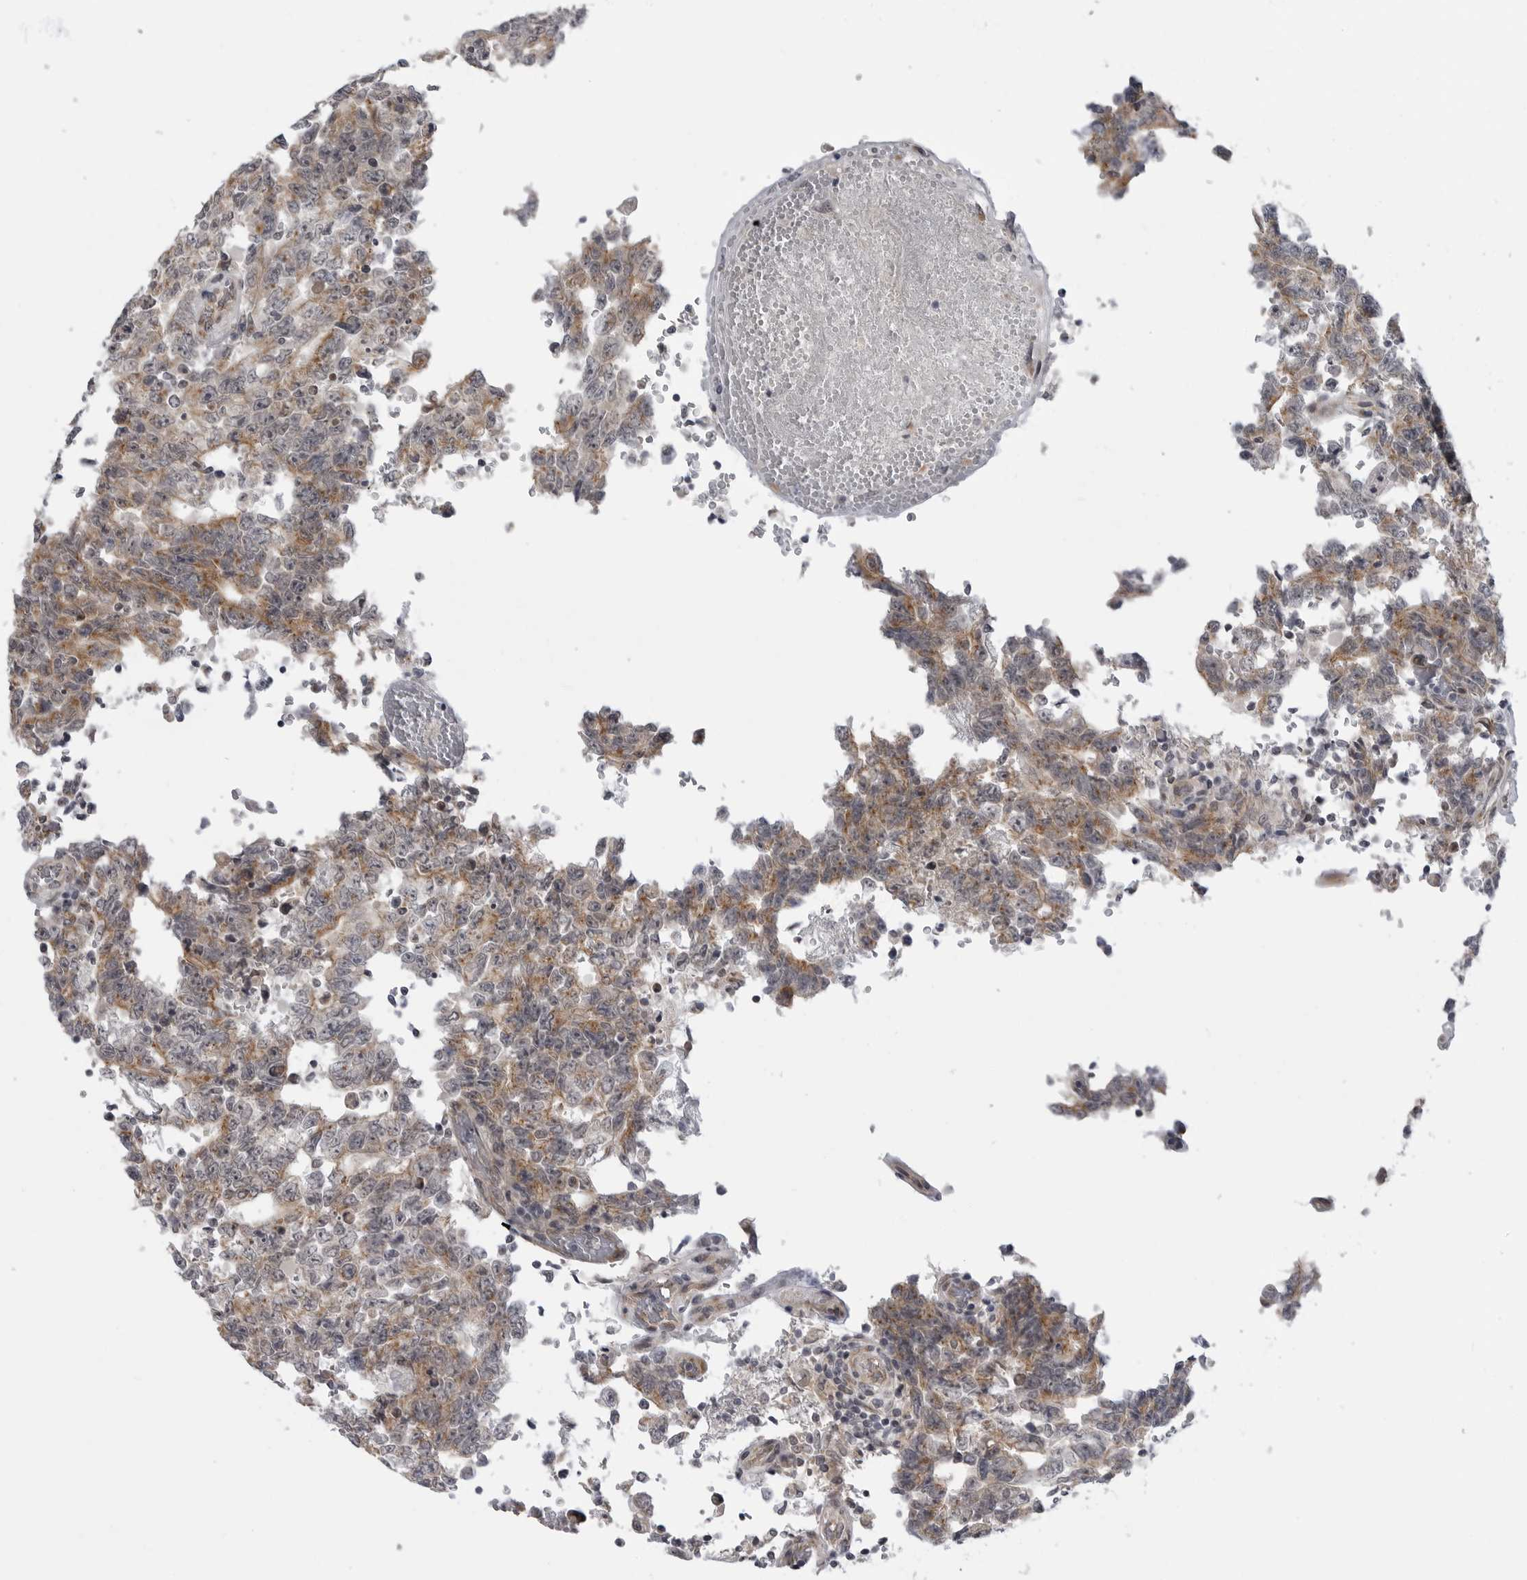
{"staining": {"intensity": "moderate", "quantity": "25%-75%", "location": "cytoplasmic/membranous"}, "tissue": "testis cancer", "cell_type": "Tumor cells", "image_type": "cancer", "snomed": [{"axis": "morphology", "description": "Carcinoma, Embryonal, NOS"}, {"axis": "topography", "description": "Testis"}], "caption": "The image displays immunohistochemical staining of testis cancer (embryonal carcinoma). There is moderate cytoplasmic/membranous expression is identified in about 25%-75% of tumor cells.", "gene": "LRRC45", "patient": {"sex": "male", "age": 26}}